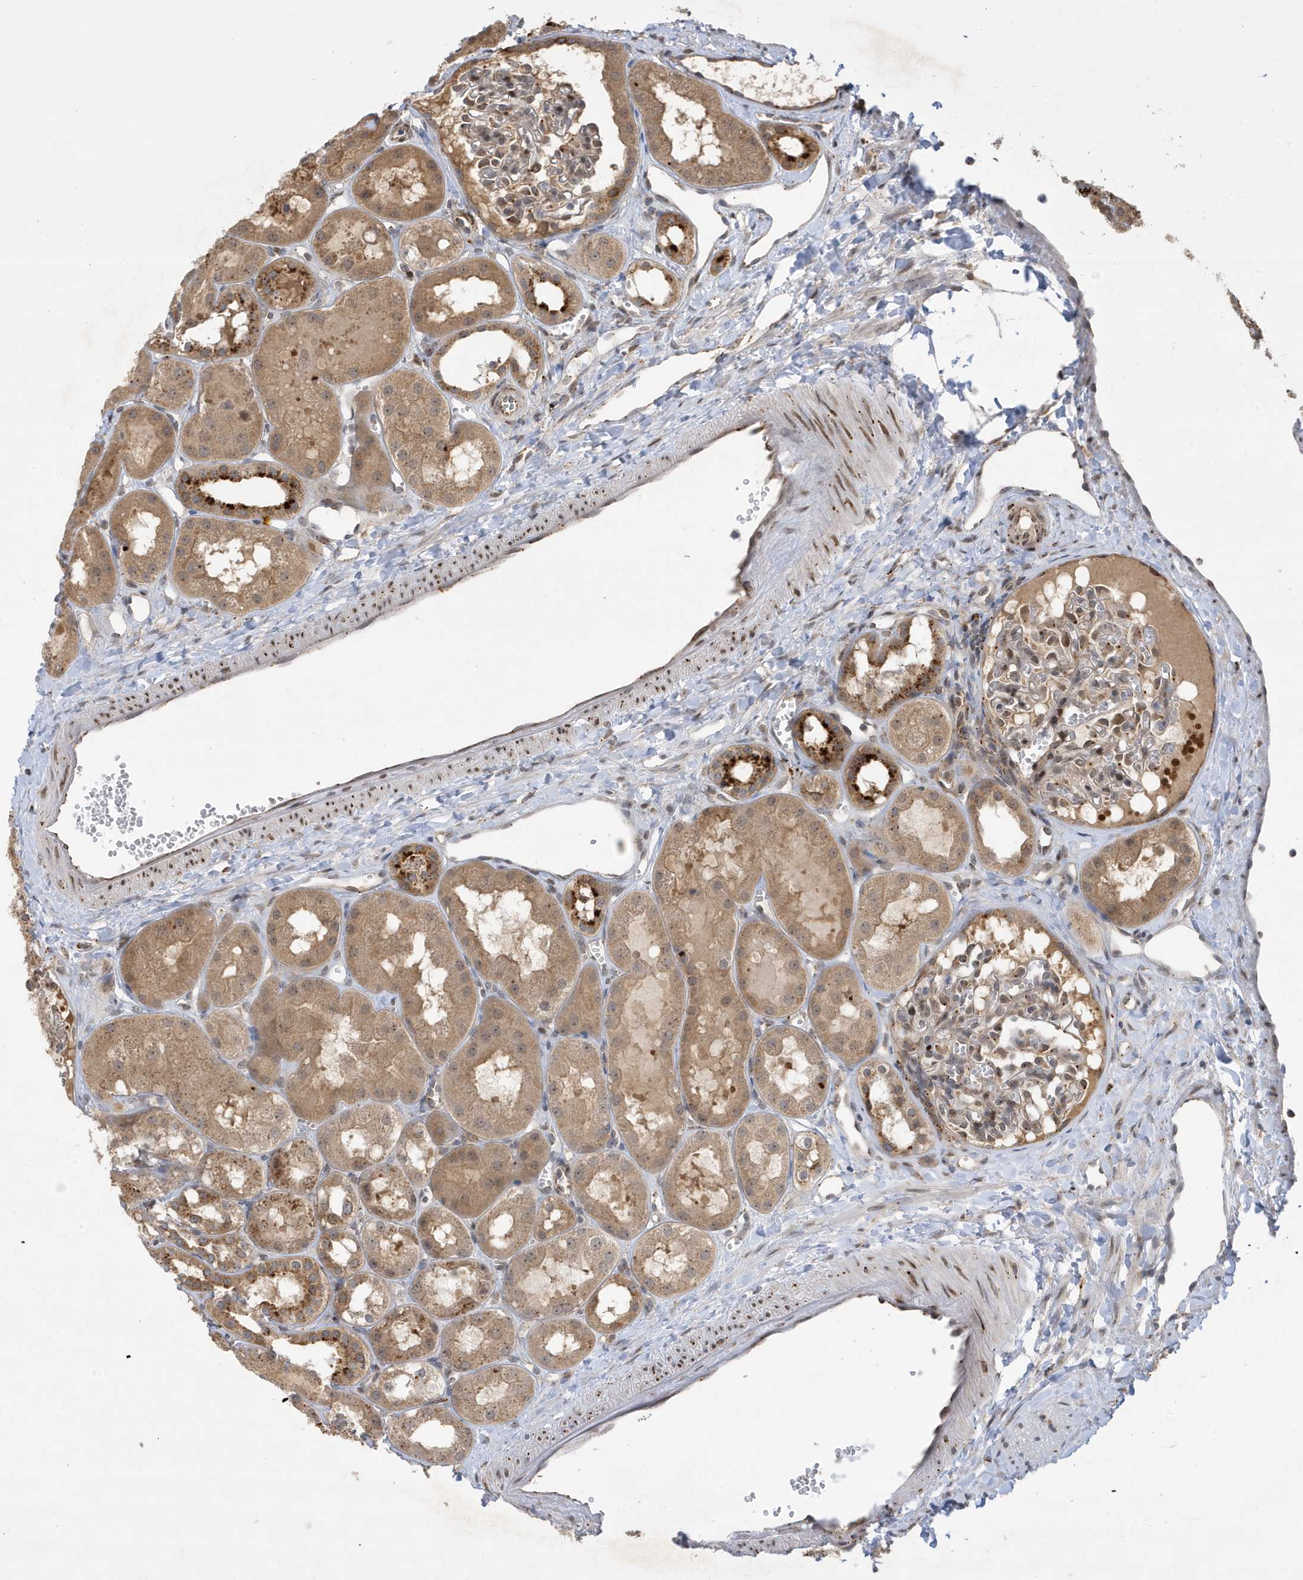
{"staining": {"intensity": "moderate", "quantity": "25%-75%", "location": "cytoplasmic/membranous,nuclear"}, "tissue": "kidney", "cell_type": "Cells in glomeruli", "image_type": "normal", "snomed": [{"axis": "morphology", "description": "Normal tissue, NOS"}, {"axis": "topography", "description": "Kidney"}], "caption": "A brown stain highlights moderate cytoplasmic/membranous,nuclear positivity of a protein in cells in glomeruli of unremarkable human kidney. (brown staining indicates protein expression, while blue staining denotes nuclei).", "gene": "ZNF507", "patient": {"sex": "male", "age": 16}}